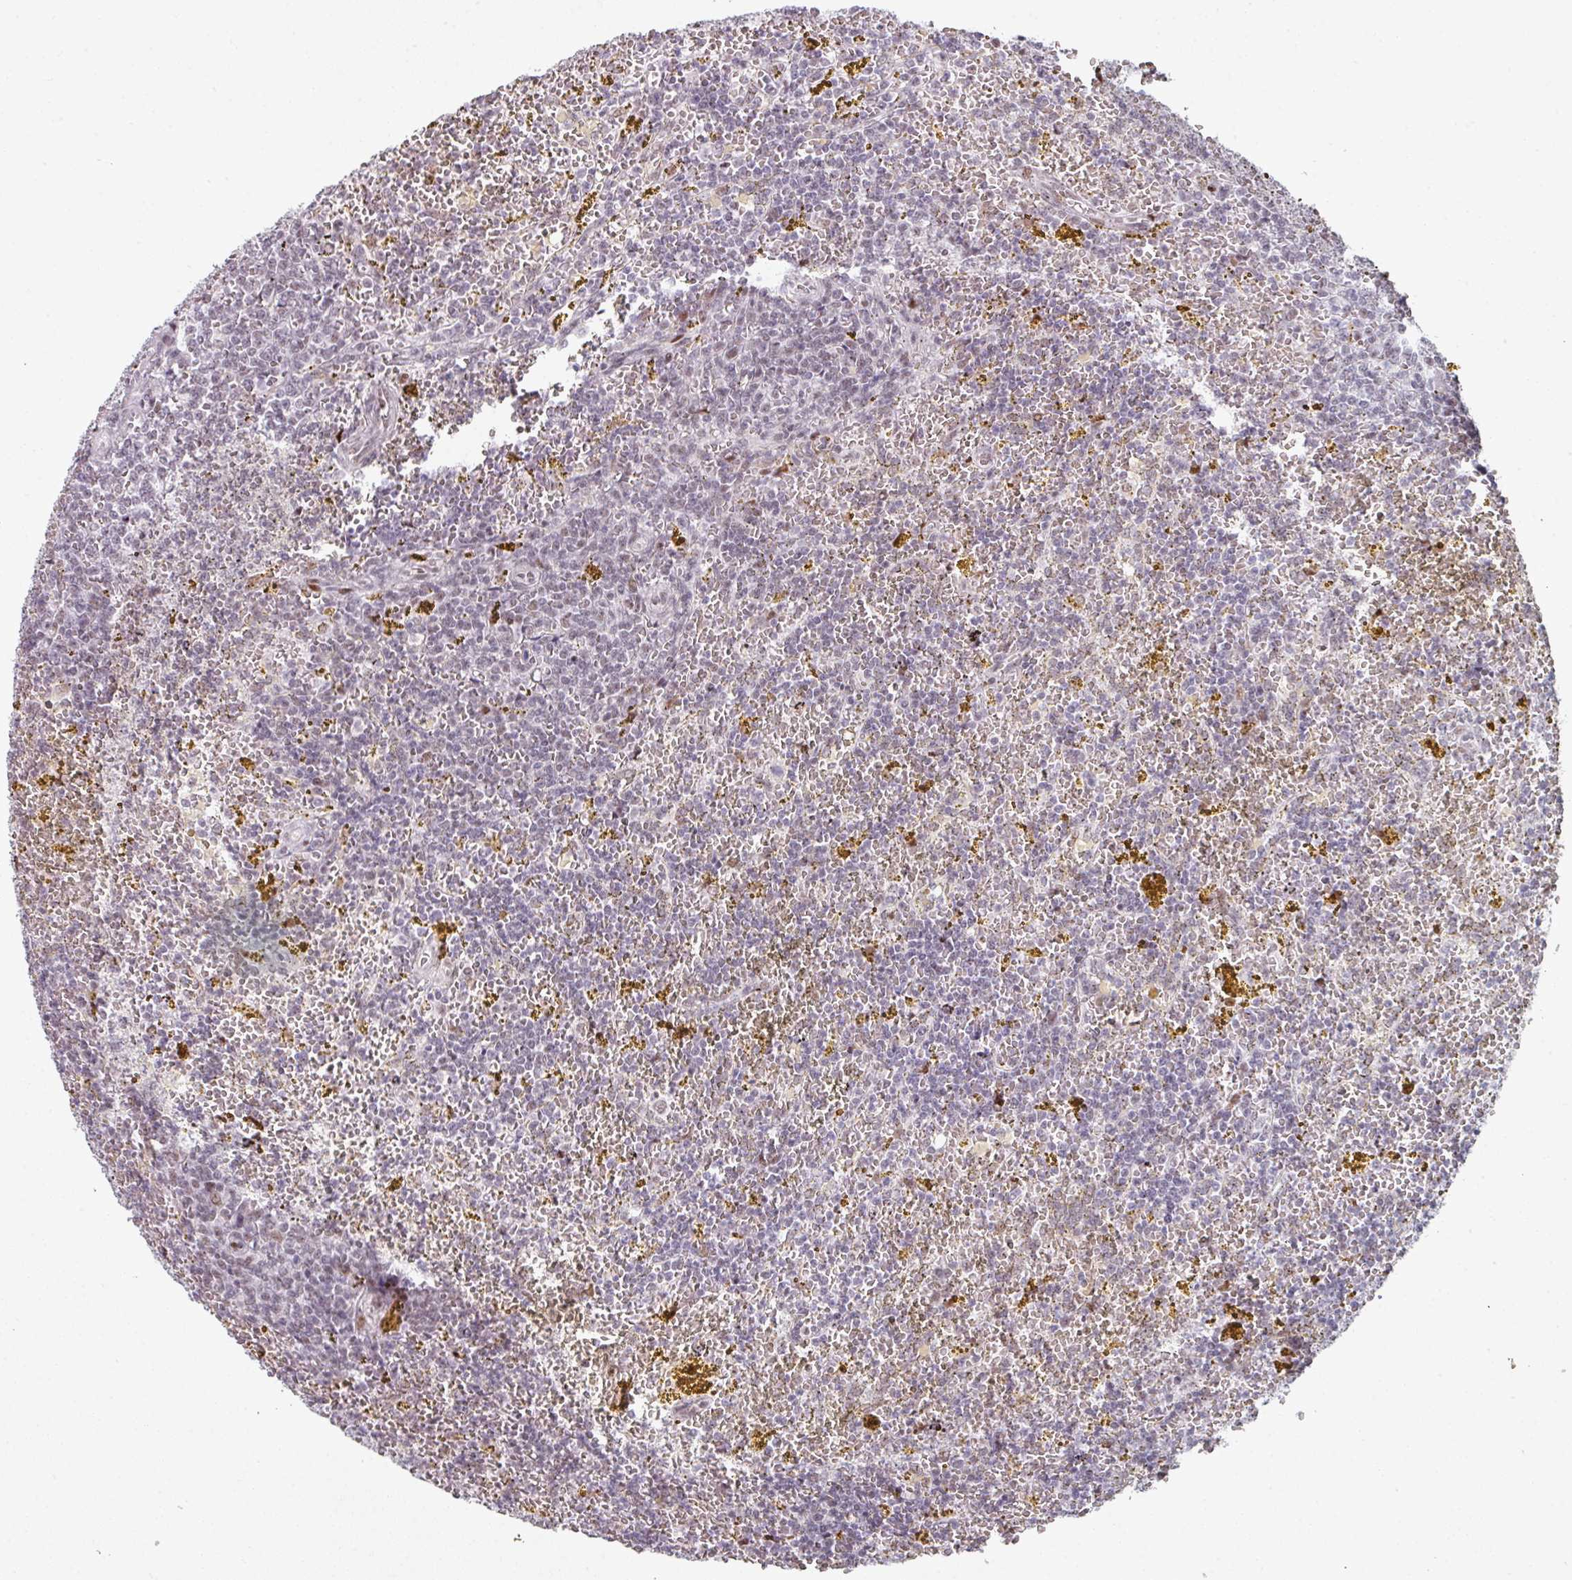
{"staining": {"intensity": "weak", "quantity": "<25%", "location": "nuclear"}, "tissue": "lymphoma", "cell_type": "Tumor cells", "image_type": "cancer", "snomed": [{"axis": "morphology", "description": "Malignant lymphoma, non-Hodgkin's type, Low grade"}, {"axis": "topography", "description": "Spleen"}, {"axis": "topography", "description": "Lymph node"}], "caption": "DAB immunohistochemical staining of human lymphoma shows no significant staining in tumor cells.", "gene": "SF3B5", "patient": {"sex": "female", "age": 66}}